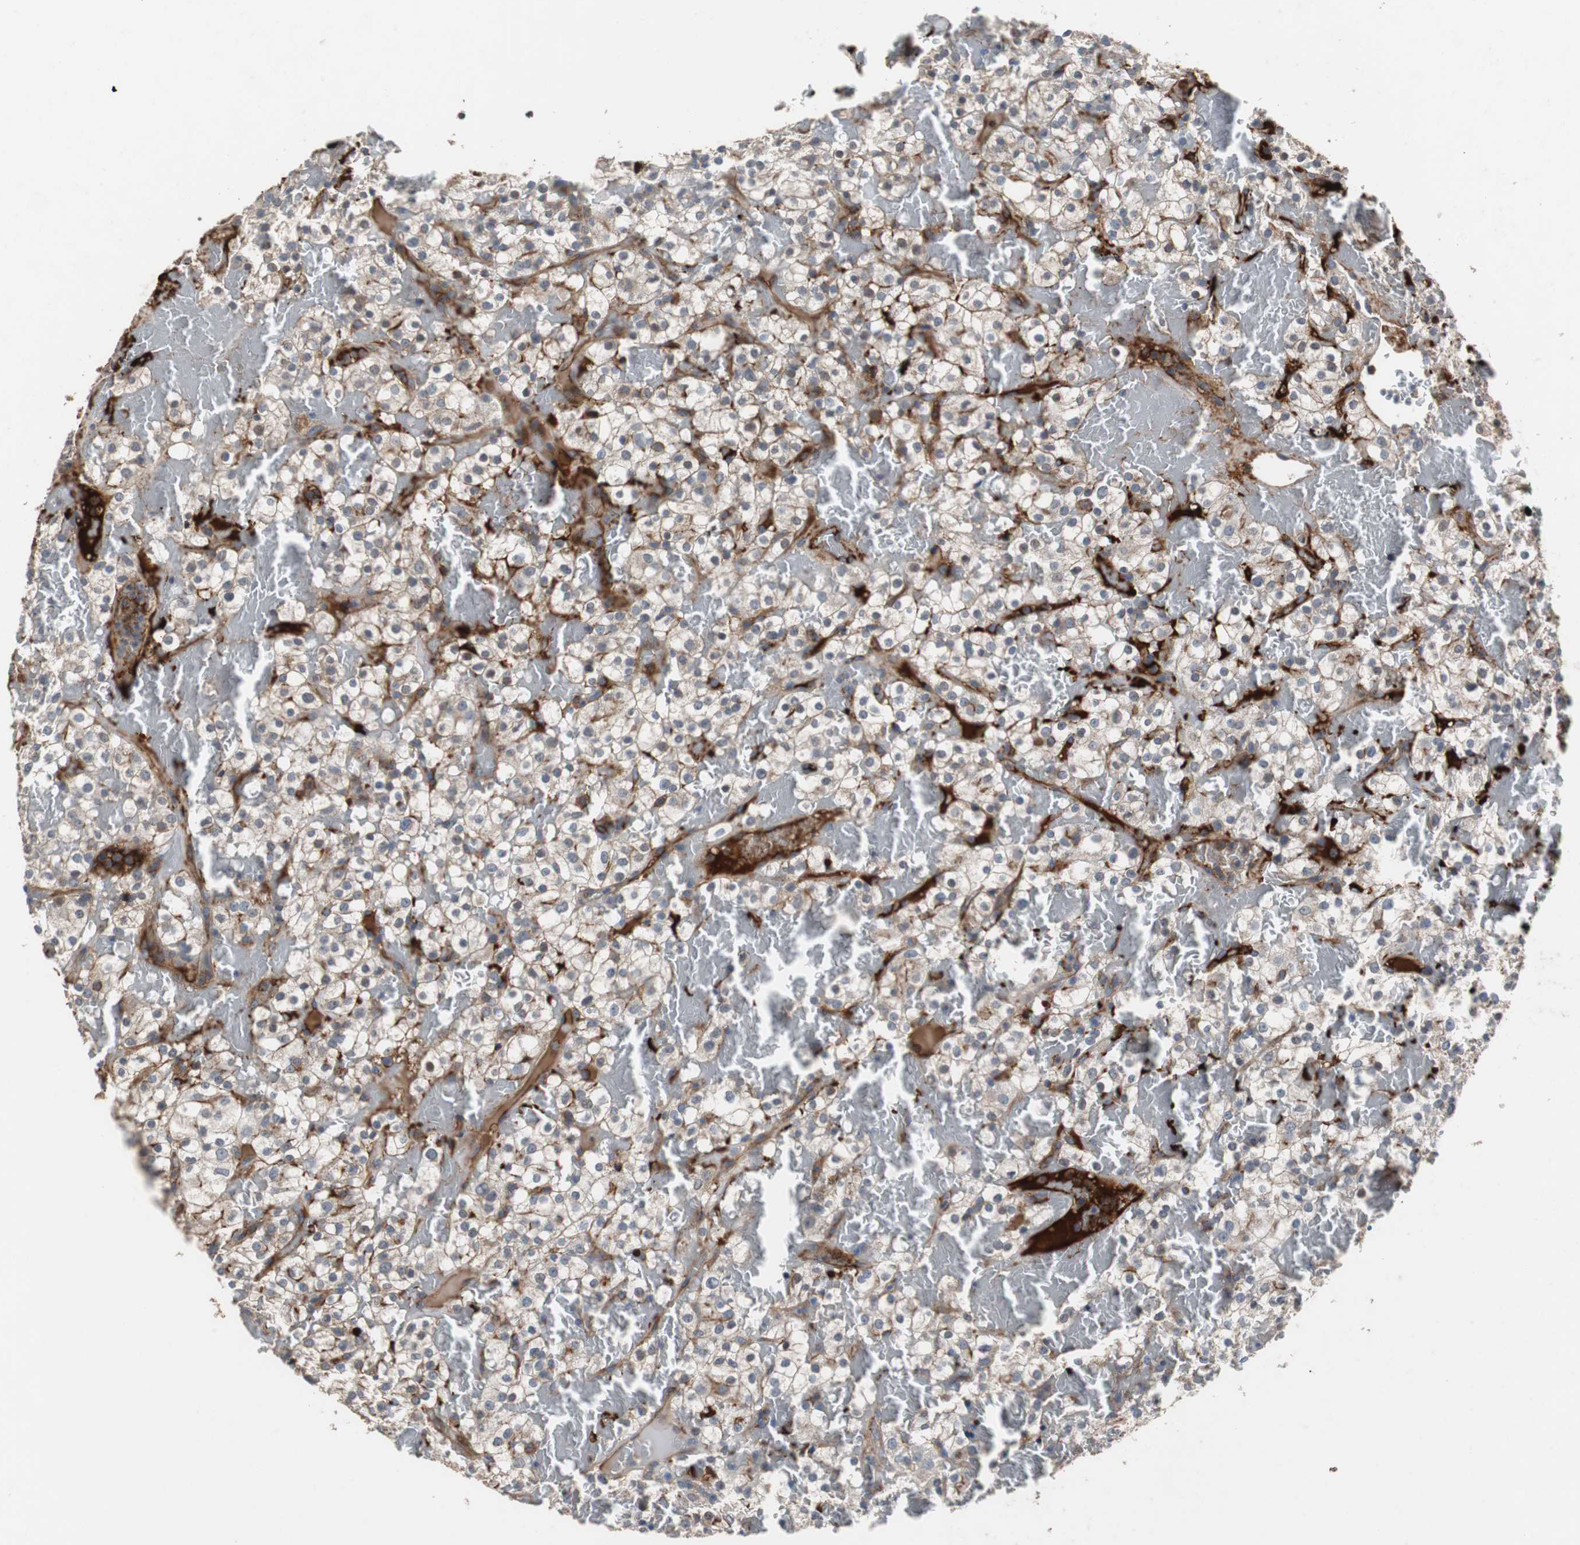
{"staining": {"intensity": "weak", "quantity": "<25%", "location": "cytoplasmic/membranous"}, "tissue": "renal cancer", "cell_type": "Tumor cells", "image_type": "cancer", "snomed": [{"axis": "morphology", "description": "Normal tissue, NOS"}, {"axis": "morphology", "description": "Adenocarcinoma, NOS"}, {"axis": "topography", "description": "Kidney"}], "caption": "Immunohistochemistry photomicrograph of human renal cancer stained for a protein (brown), which demonstrates no positivity in tumor cells.", "gene": "SORT1", "patient": {"sex": "female", "age": 72}}